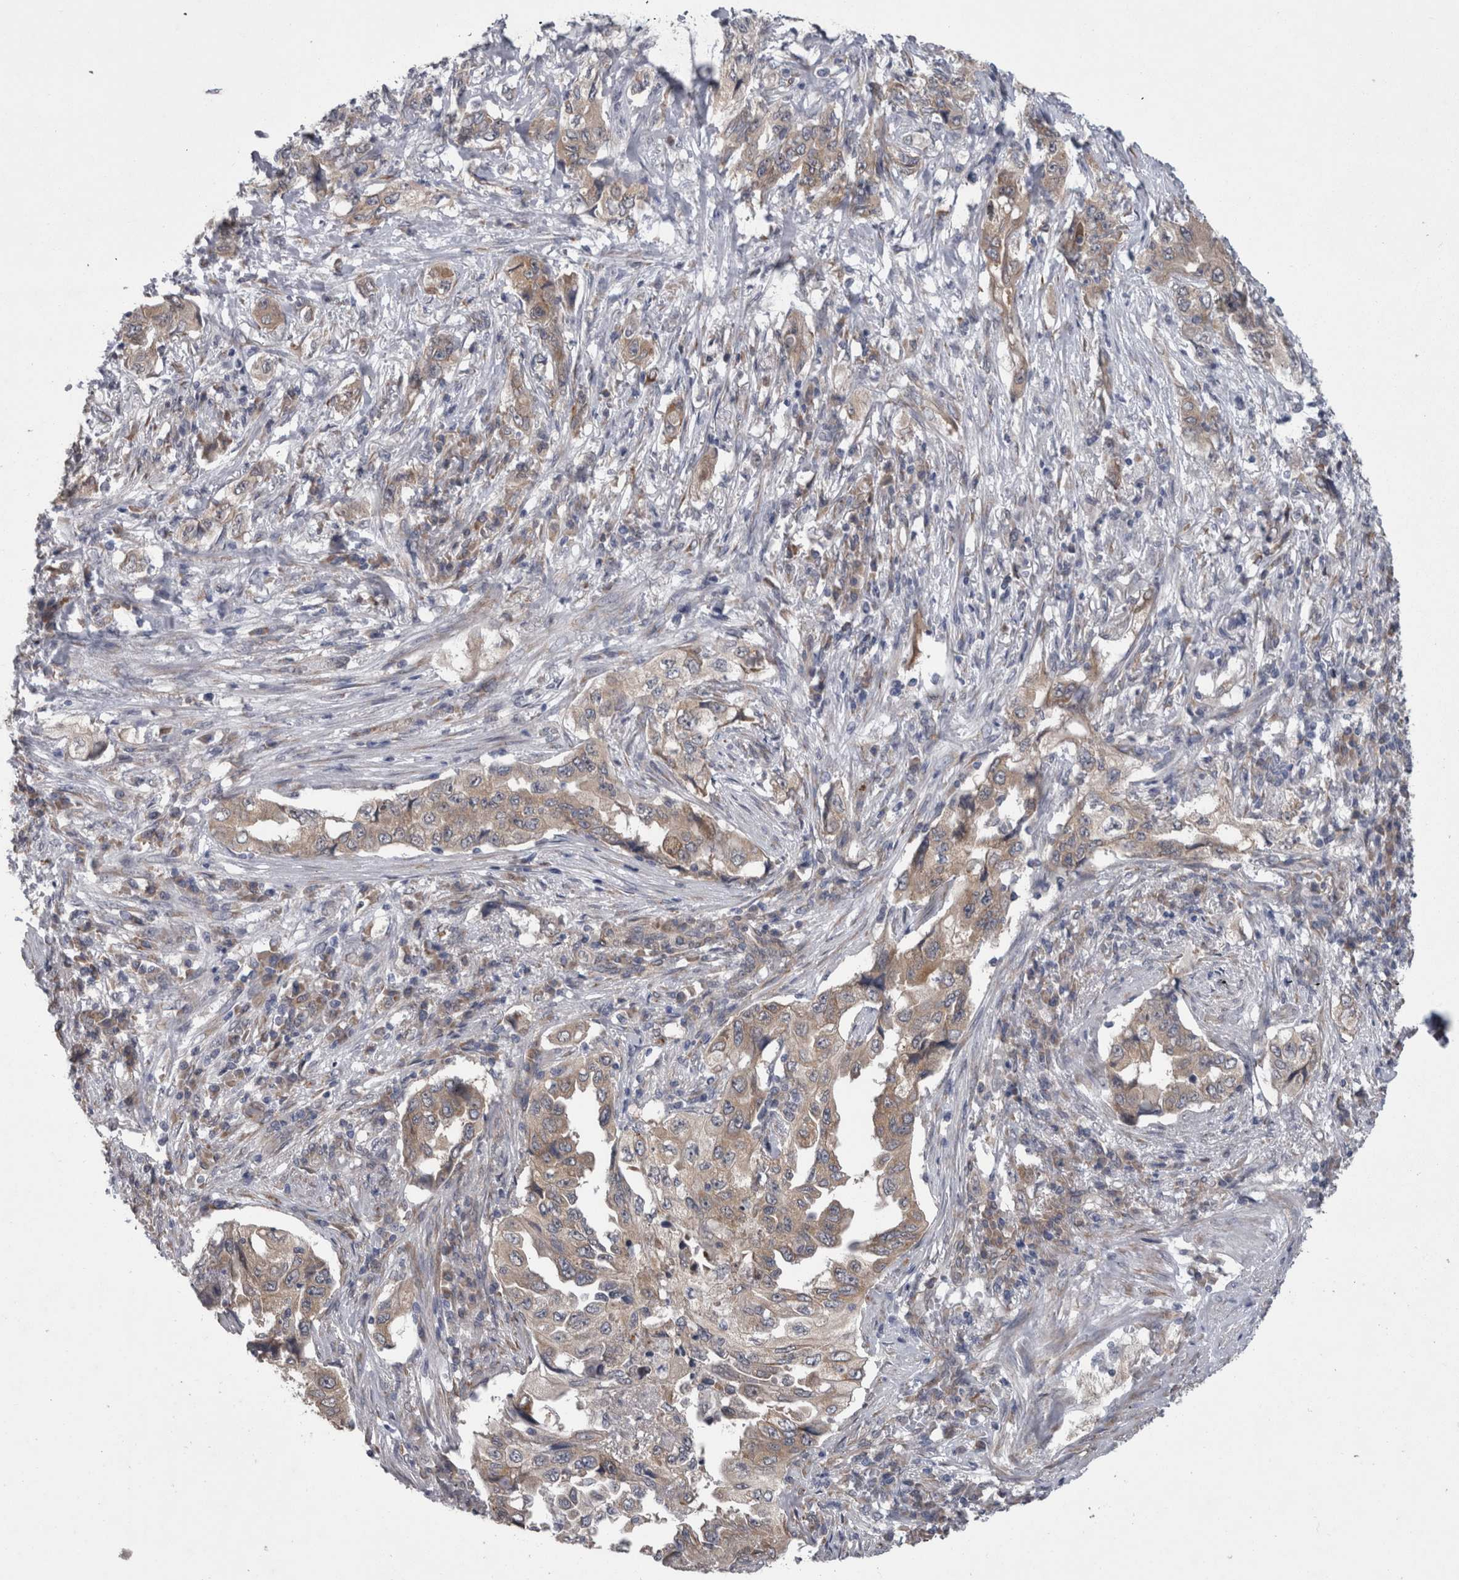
{"staining": {"intensity": "weak", "quantity": ">75%", "location": "cytoplasmic/membranous"}, "tissue": "lung cancer", "cell_type": "Tumor cells", "image_type": "cancer", "snomed": [{"axis": "morphology", "description": "Adenocarcinoma, NOS"}, {"axis": "topography", "description": "Lung"}], "caption": "The immunohistochemical stain highlights weak cytoplasmic/membranous staining in tumor cells of lung cancer tissue. (DAB (3,3'-diaminobenzidine) = brown stain, brightfield microscopy at high magnification).", "gene": "DDX6", "patient": {"sex": "female", "age": 51}}